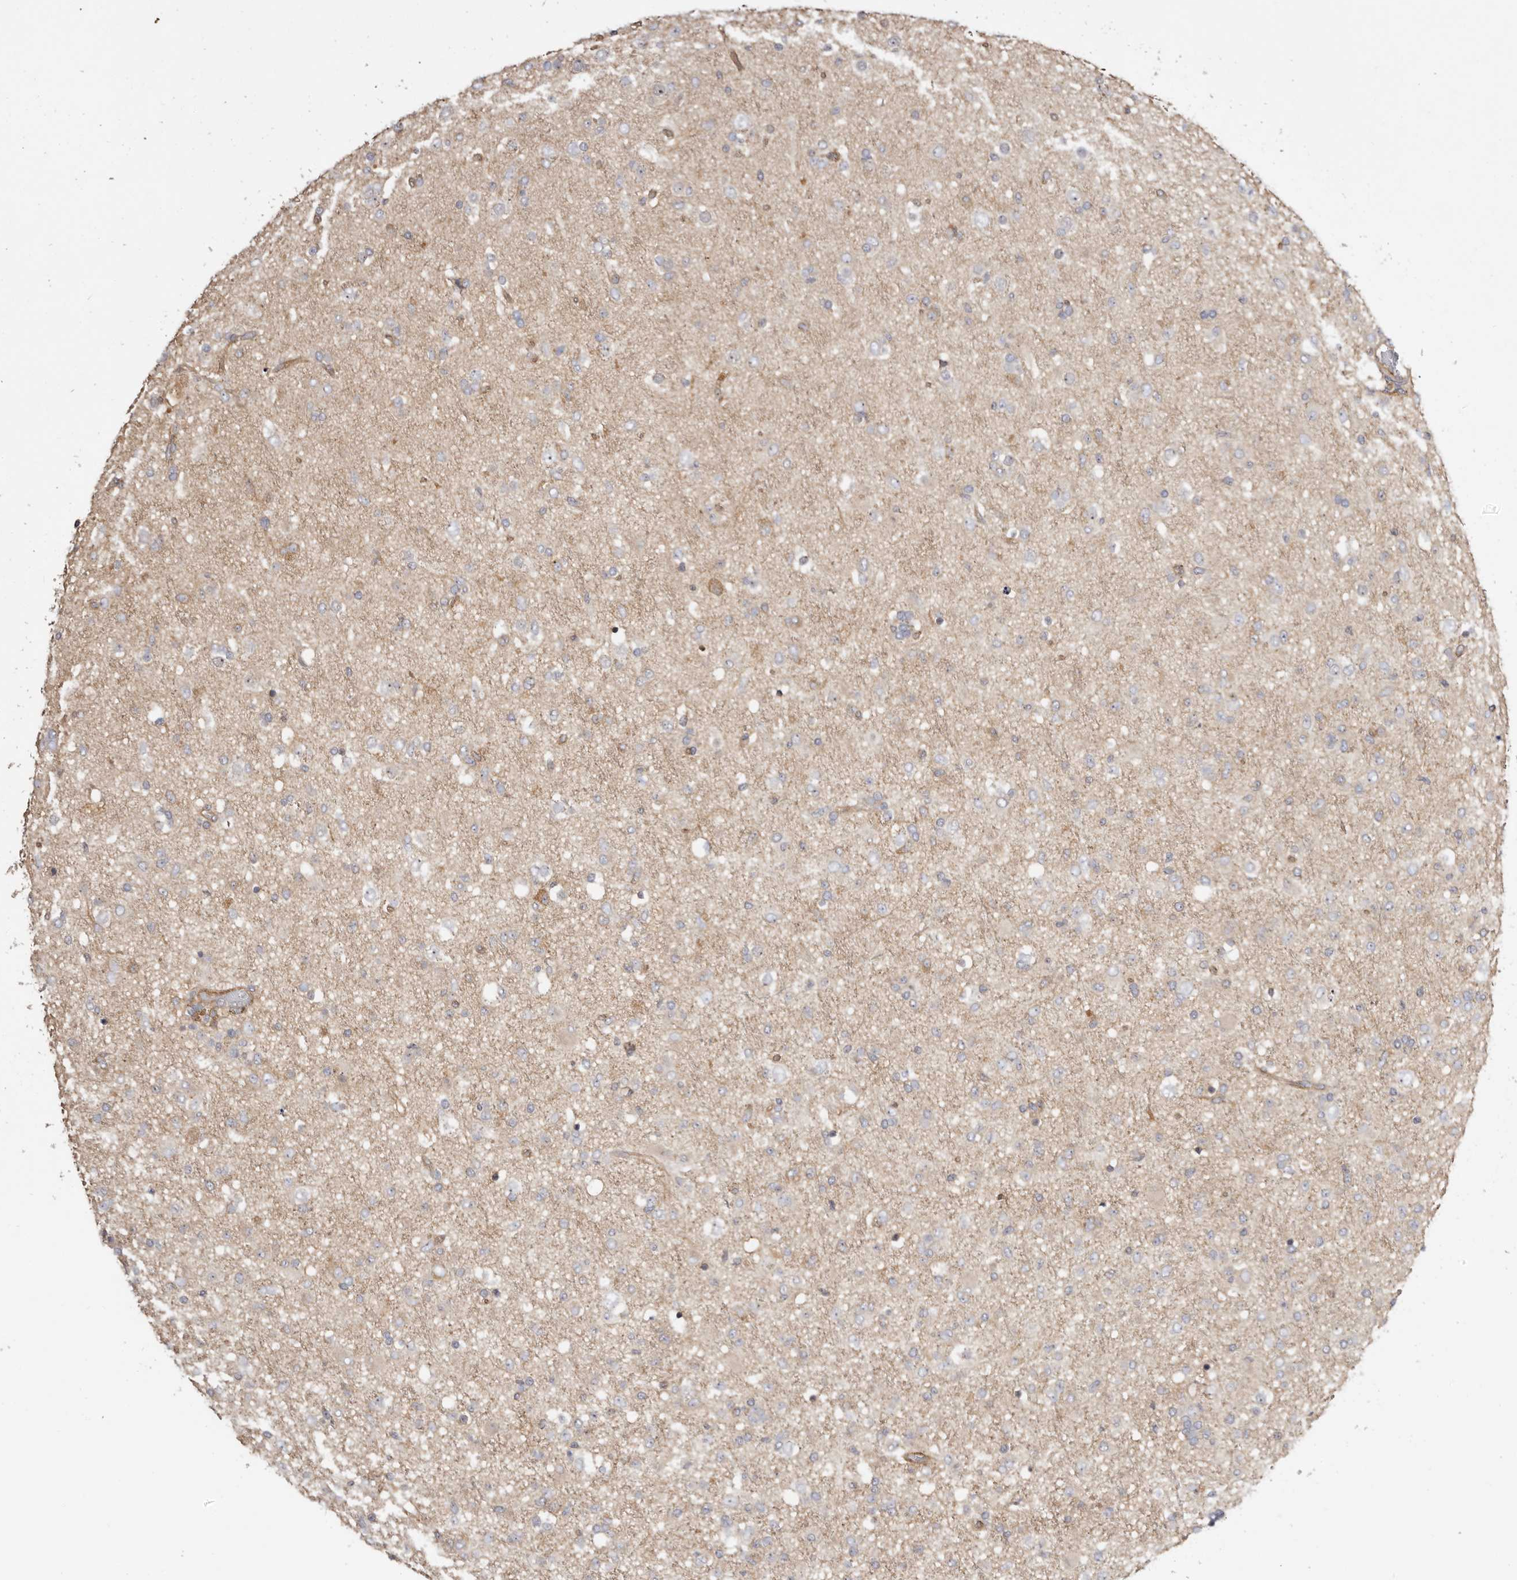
{"staining": {"intensity": "weak", "quantity": "<25%", "location": "cytoplasmic/membranous"}, "tissue": "glioma", "cell_type": "Tumor cells", "image_type": "cancer", "snomed": [{"axis": "morphology", "description": "Glioma, malignant, Low grade"}, {"axis": "topography", "description": "Brain"}], "caption": "Immunohistochemical staining of low-grade glioma (malignant) demonstrates no significant expression in tumor cells.", "gene": "PANK4", "patient": {"sex": "male", "age": 65}}